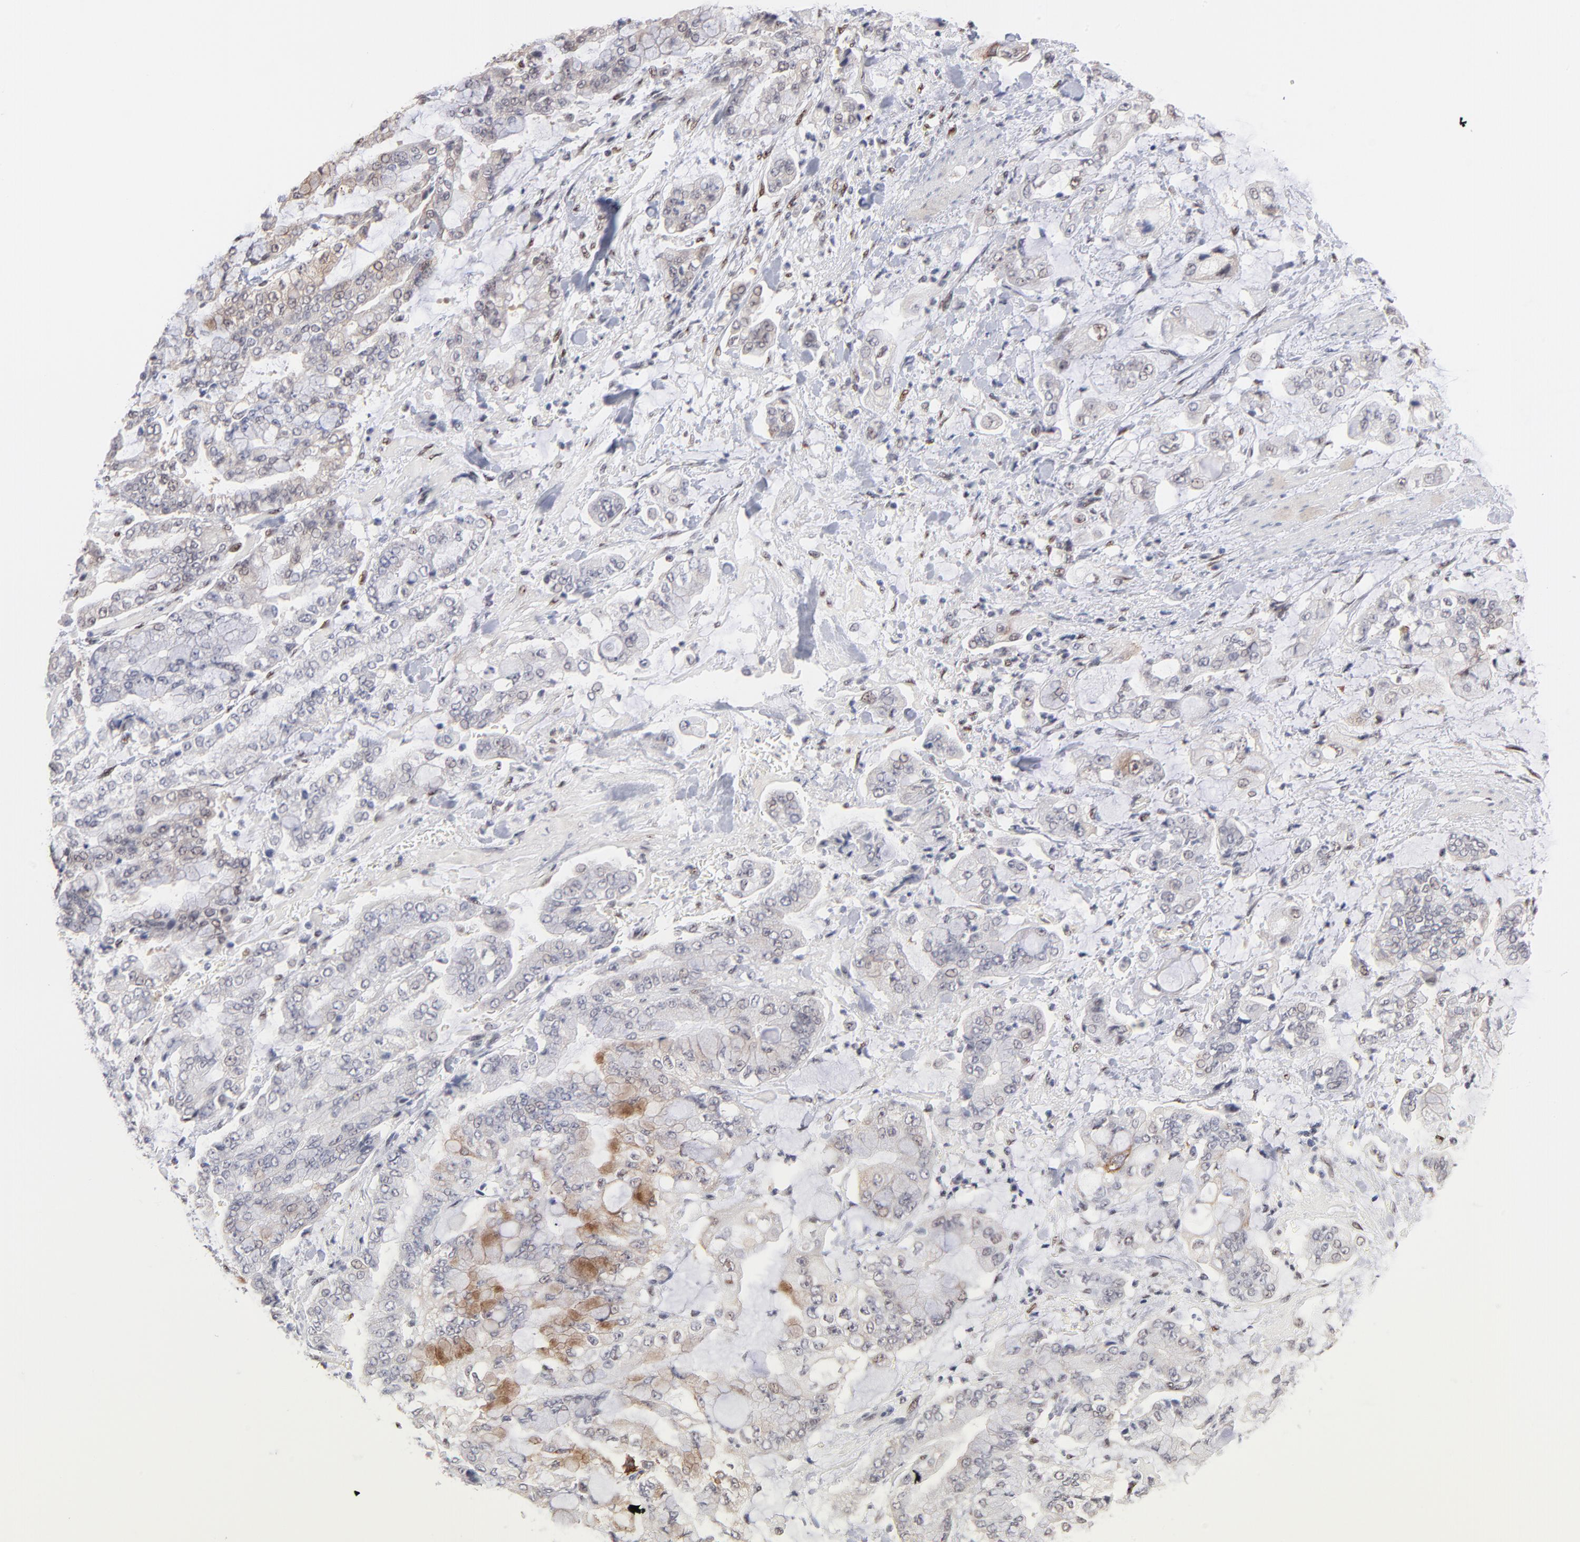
{"staining": {"intensity": "negative", "quantity": "none", "location": "none"}, "tissue": "stomach cancer", "cell_type": "Tumor cells", "image_type": "cancer", "snomed": [{"axis": "morphology", "description": "Normal tissue, NOS"}, {"axis": "morphology", "description": "Adenocarcinoma, NOS"}, {"axis": "topography", "description": "Stomach, upper"}, {"axis": "topography", "description": "Stomach"}], "caption": "This histopathology image is of stomach cancer (adenocarcinoma) stained with IHC to label a protein in brown with the nuclei are counter-stained blue. There is no expression in tumor cells. (Immunohistochemistry, brightfield microscopy, high magnification).", "gene": "STAT3", "patient": {"sex": "male", "age": 76}}